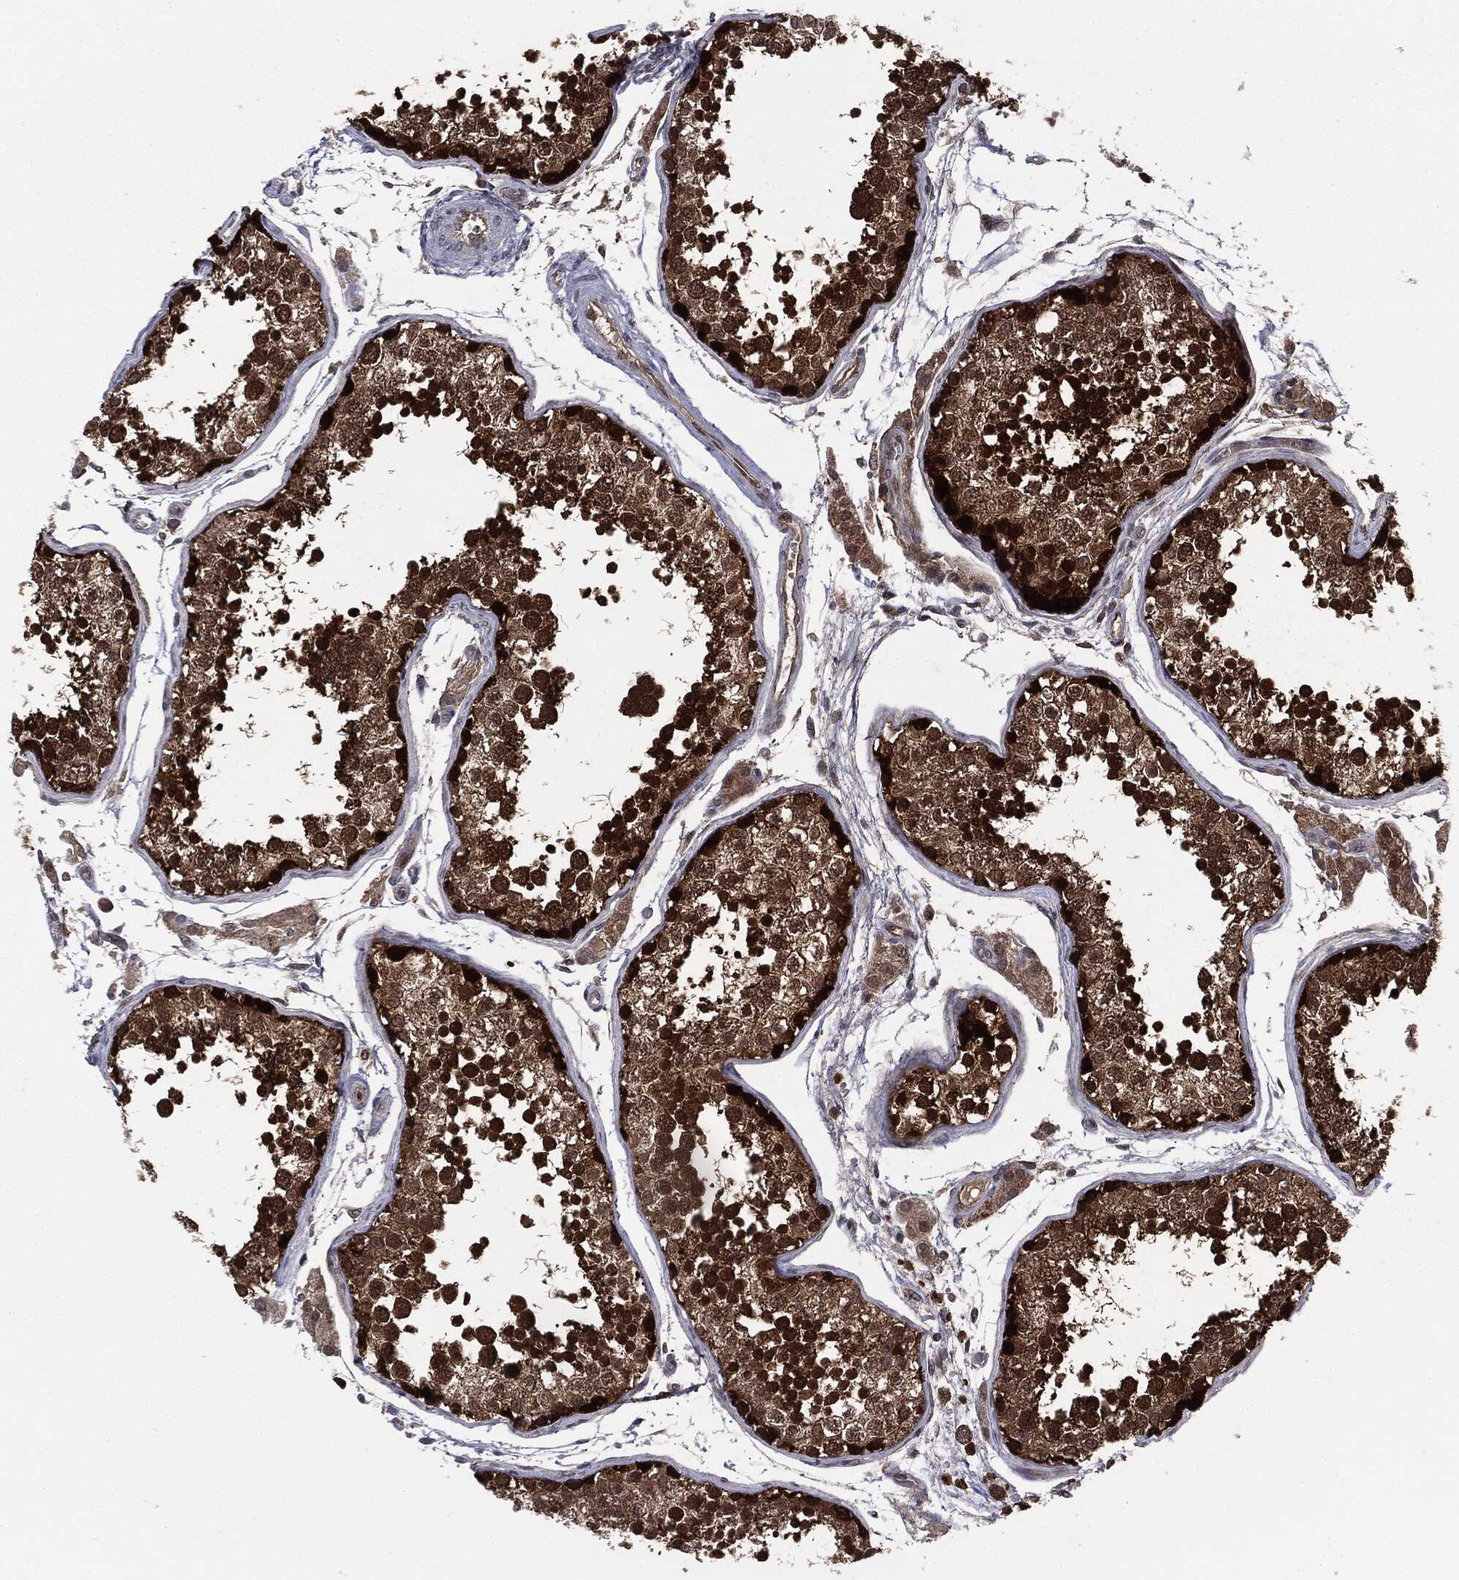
{"staining": {"intensity": "strong", "quantity": ">75%", "location": "cytoplasmic/membranous,nuclear"}, "tissue": "testis", "cell_type": "Cells in seminiferous ducts", "image_type": "normal", "snomed": [{"axis": "morphology", "description": "Normal tissue, NOS"}, {"axis": "topography", "description": "Testis"}], "caption": "The micrograph exhibits a brown stain indicating the presence of a protein in the cytoplasmic/membranous,nuclear of cells in seminiferous ducts in testis.", "gene": "PTPA", "patient": {"sex": "male", "age": 29}}